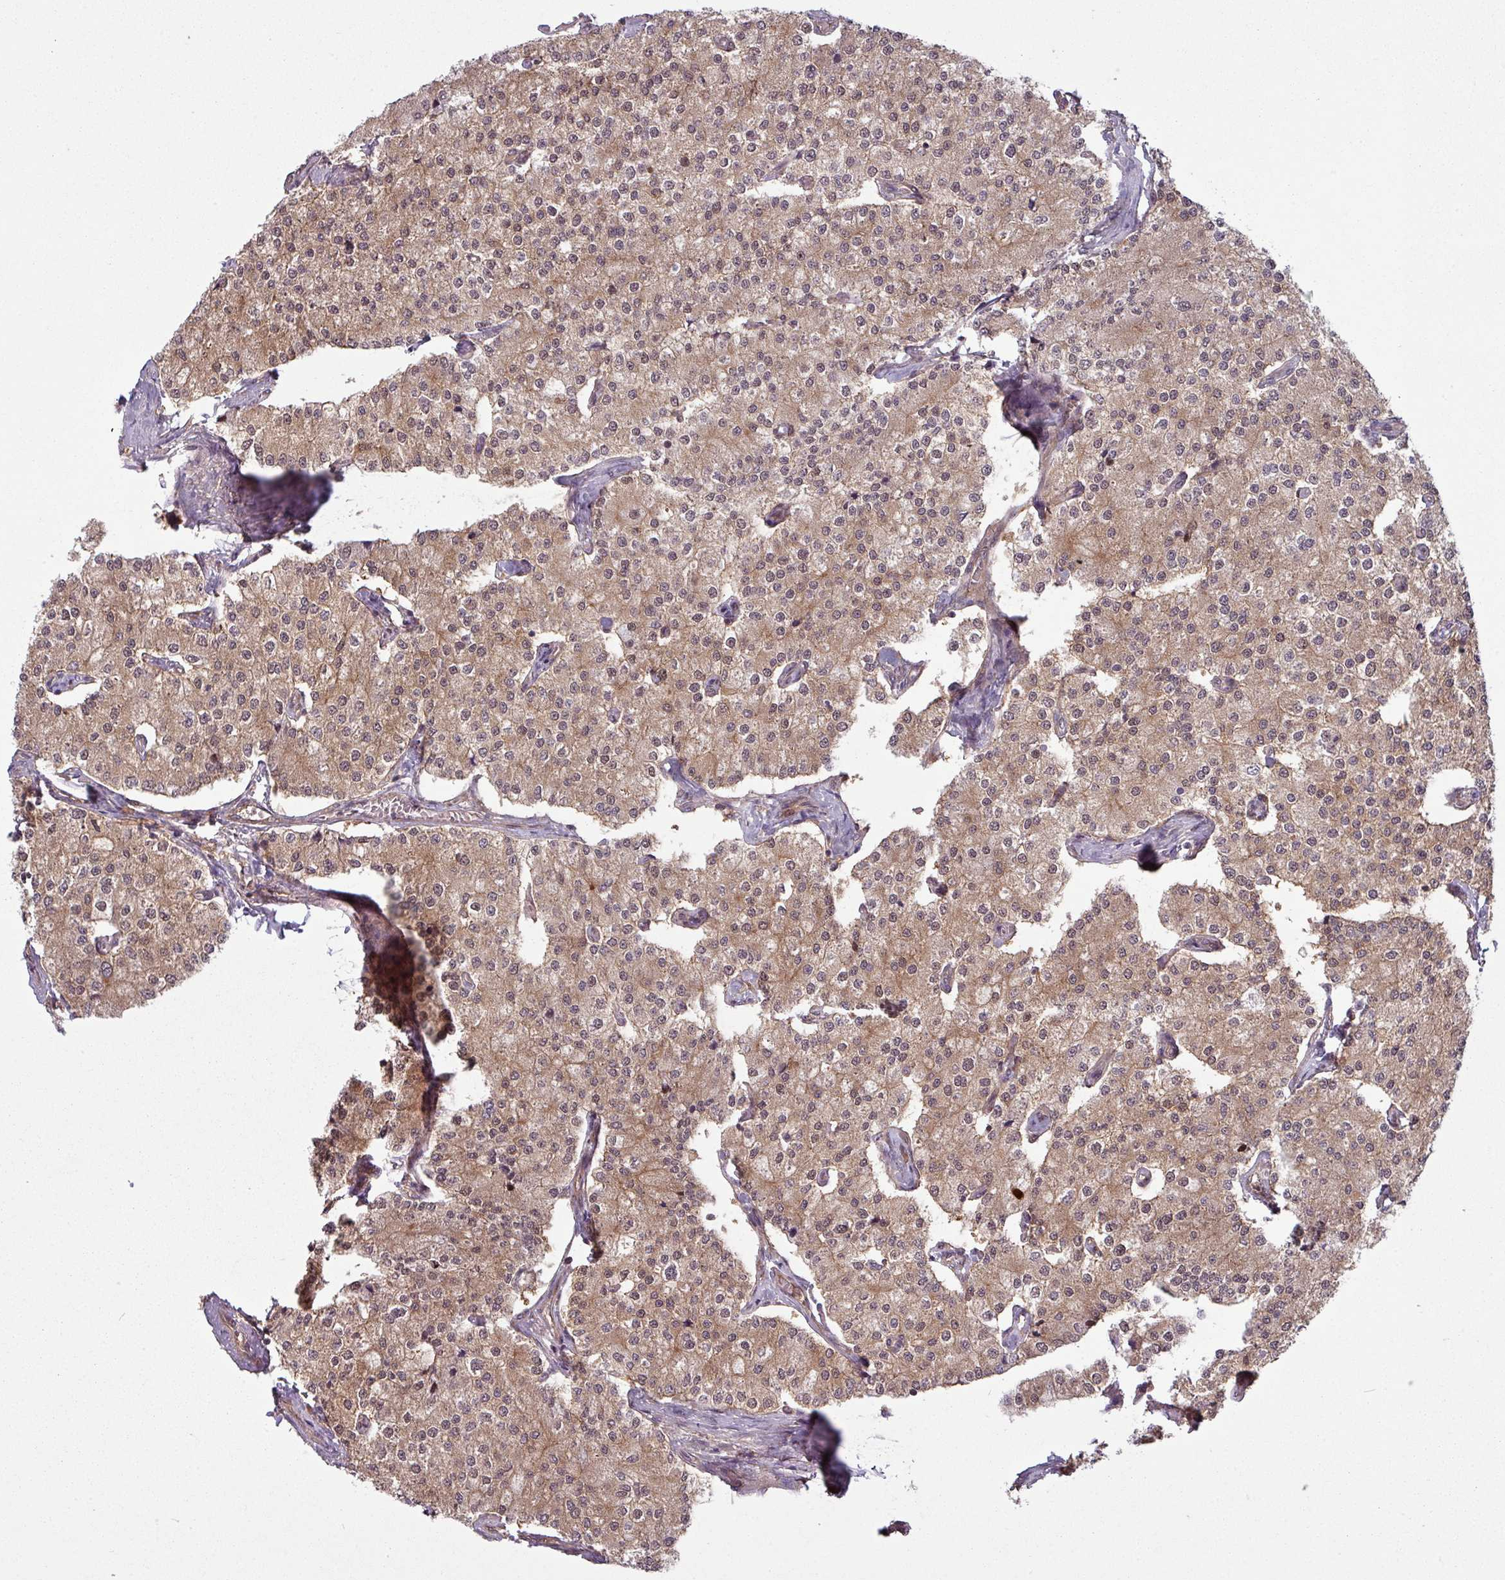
{"staining": {"intensity": "moderate", "quantity": ">75%", "location": "cytoplasmic/membranous,nuclear"}, "tissue": "carcinoid", "cell_type": "Tumor cells", "image_type": "cancer", "snomed": [{"axis": "morphology", "description": "Carcinoid, malignant, NOS"}, {"axis": "topography", "description": "Colon"}], "caption": "IHC photomicrograph of human carcinoid stained for a protein (brown), which shows medium levels of moderate cytoplasmic/membranous and nuclear staining in about >75% of tumor cells.", "gene": "SNRNP25", "patient": {"sex": "female", "age": 52}}